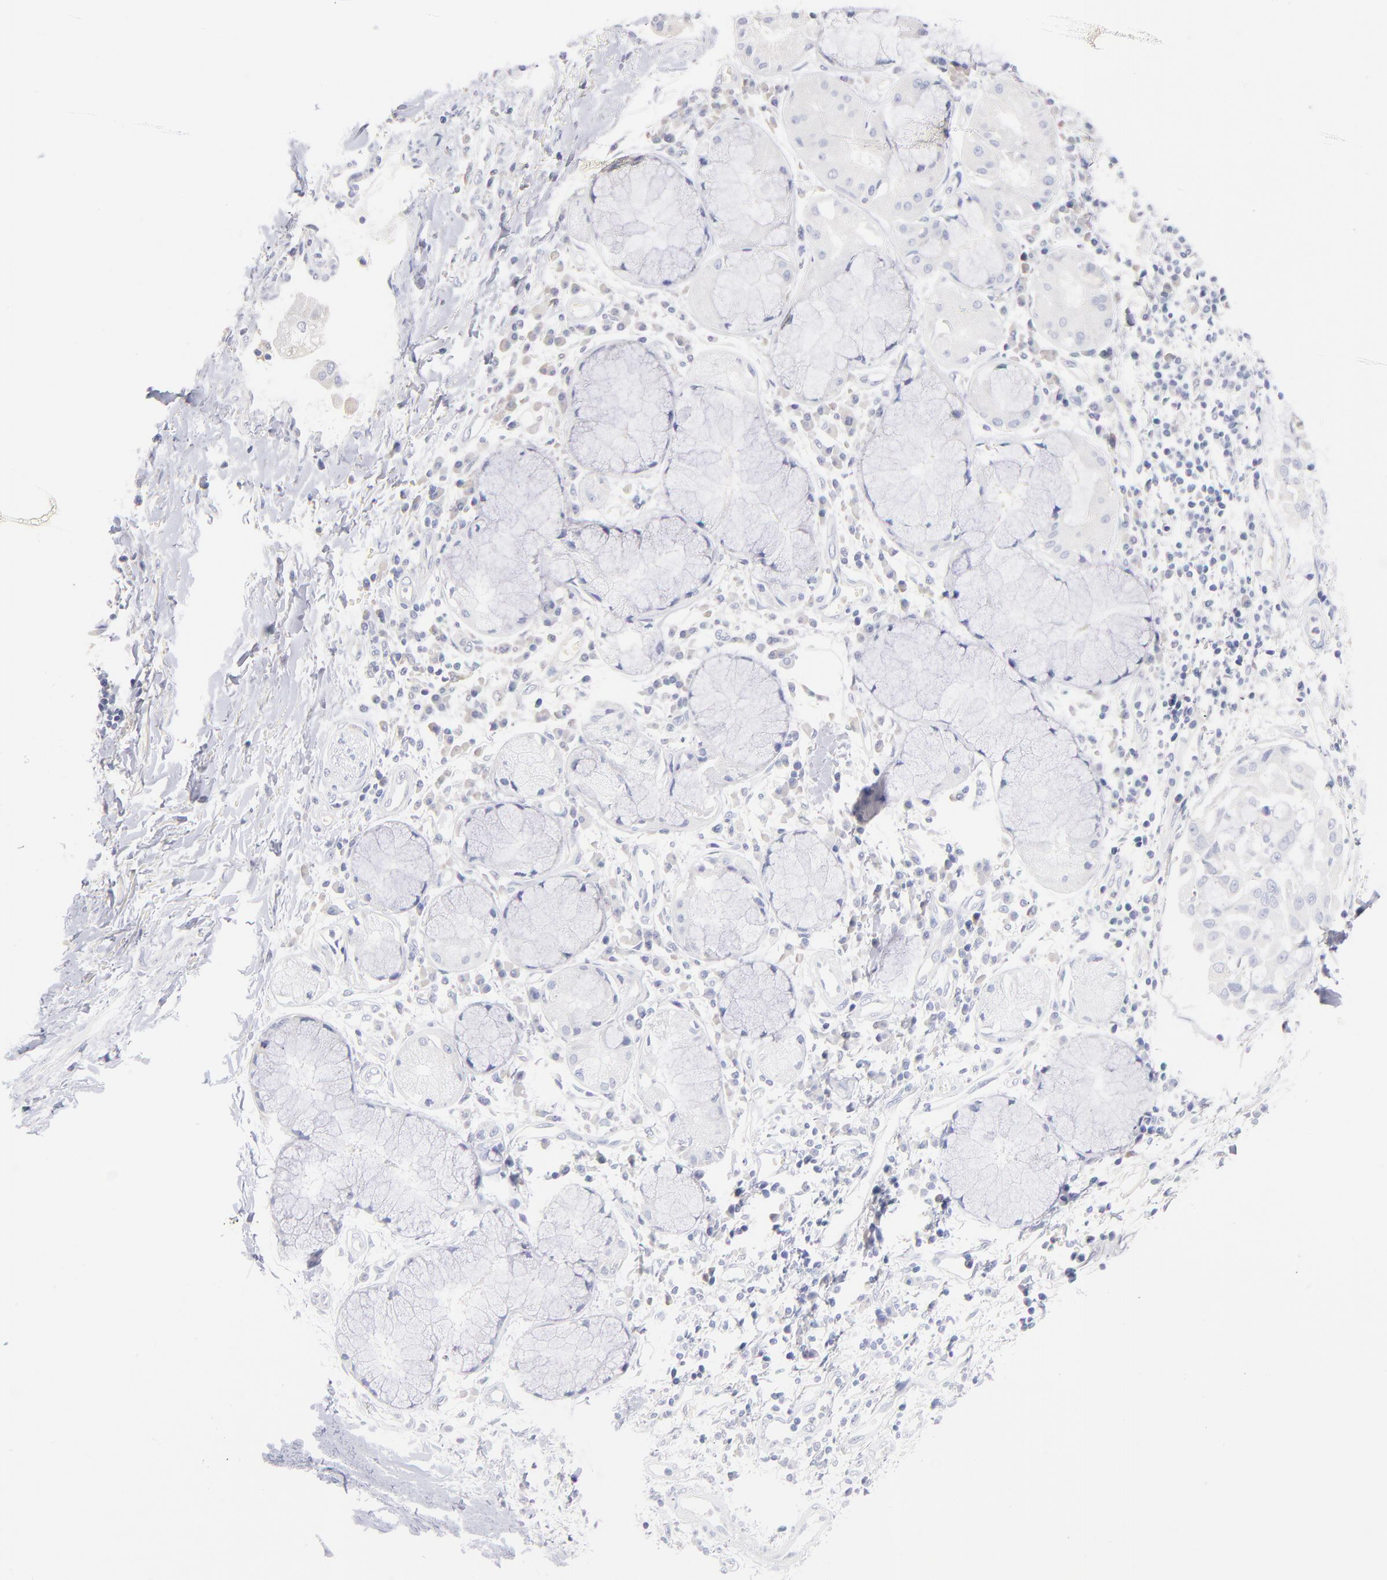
{"staining": {"intensity": "negative", "quantity": "none", "location": "none"}, "tissue": "adipose tissue", "cell_type": "Adipocytes", "image_type": "normal", "snomed": [{"axis": "morphology", "description": "Normal tissue, NOS"}, {"axis": "morphology", "description": "Adenocarcinoma, NOS"}, {"axis": "topography", "description": "Cartilage tissue"}, {"axis": "topography", "description": "Bronchus"}, {"axis": "topography", "description": "Lung"}], "caption": "Normal adipose tissue was stained to show a protein in brown. There is no significant expression in adipocytes. The staining was performed using DAB to visualize the protein expression in brown, while the nuclei were stained in blue with hematoxylin (Magnification: 20x).", "gene": "BID", "patient": {"sex": "female", "age": 67}}